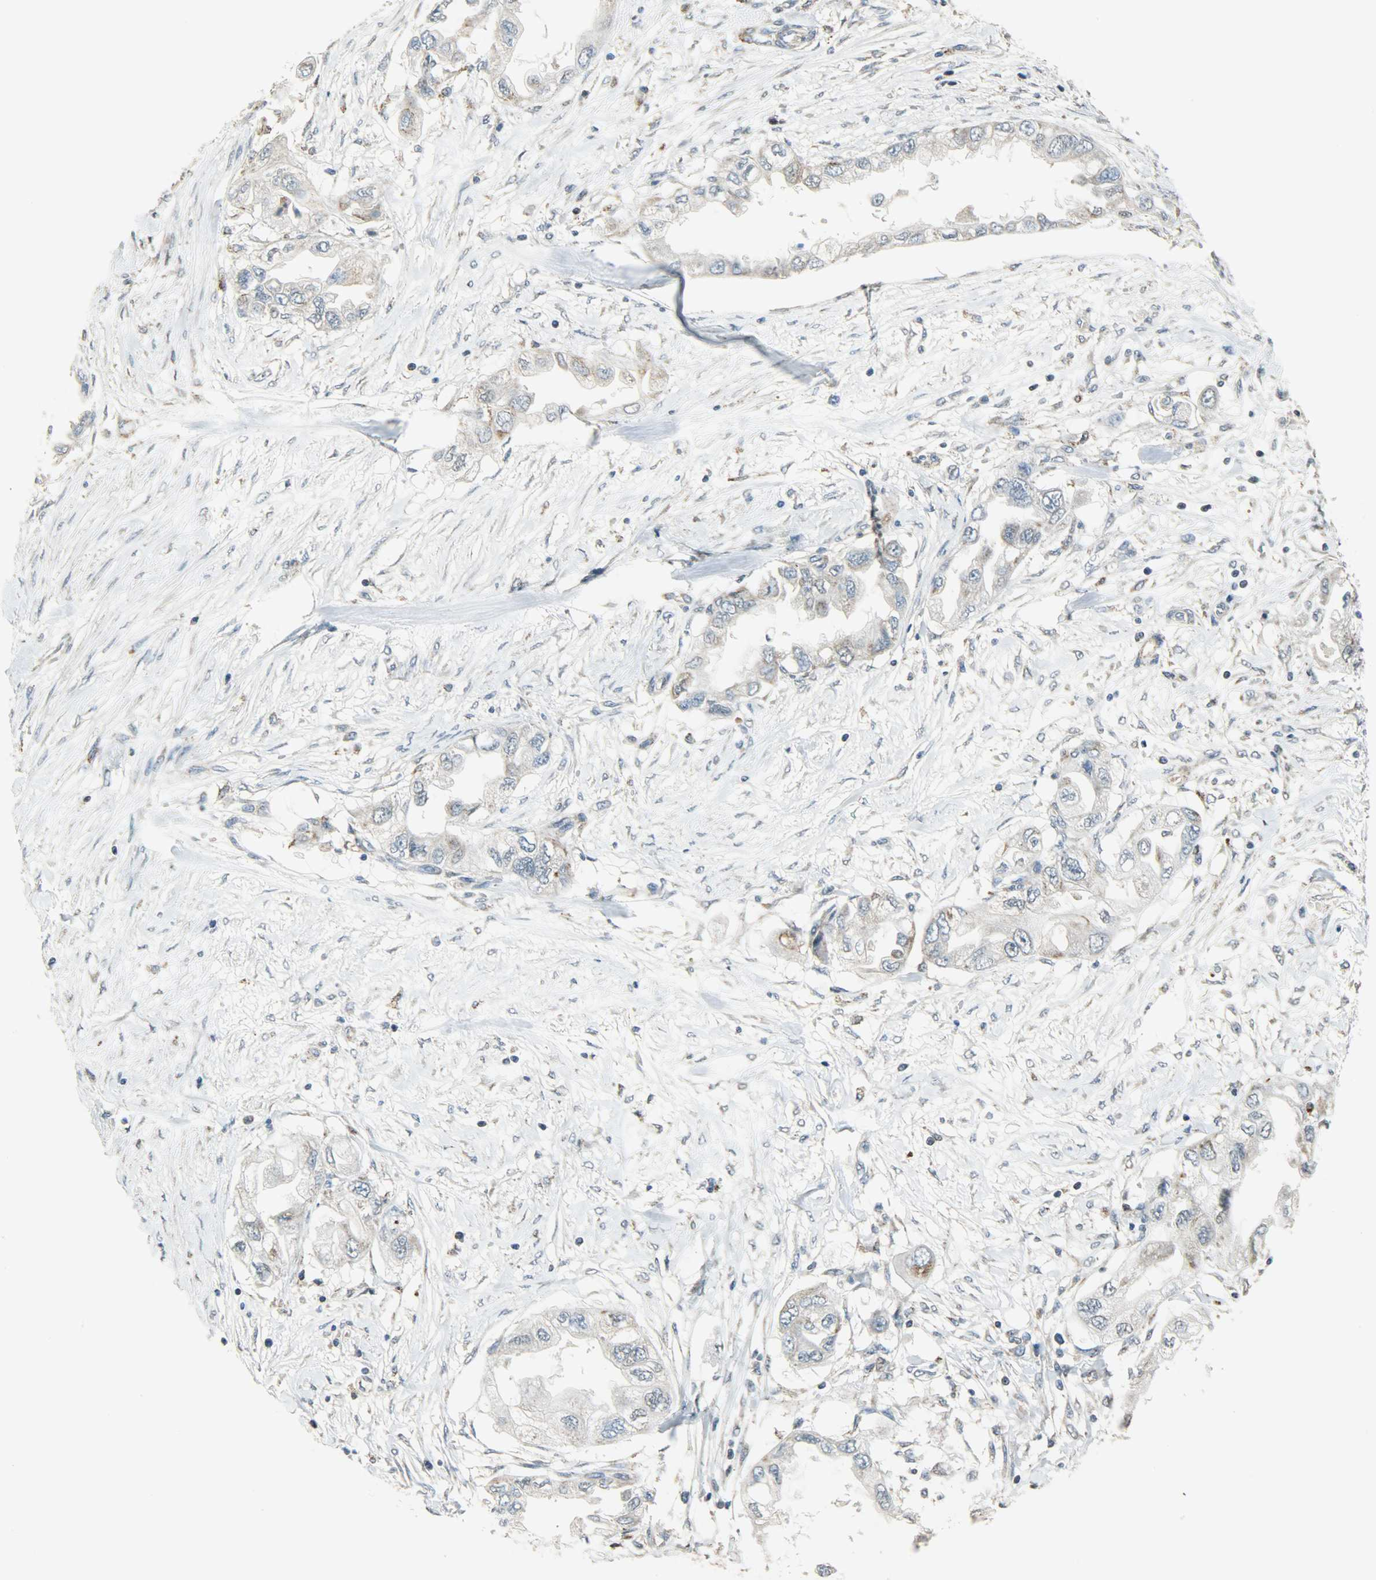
{"staining": {"intensity": "negative", "quantity": "none", "location": "none"}, "tissue": "endometrial cancer", "cell_type": "Tumor cells", "image_type": "cancer", "snomed": [{"axis": "morphology", "description": "Adenocarcinoma, NOS"}, {"axis": "topography", "description": "Endometrium"}], "caption": "Tumor cells show no significant staining in adenocarcinoma (endometrial).", "gene": "PPP1R1B", "patient": {"sex": "female", "age": 67}}